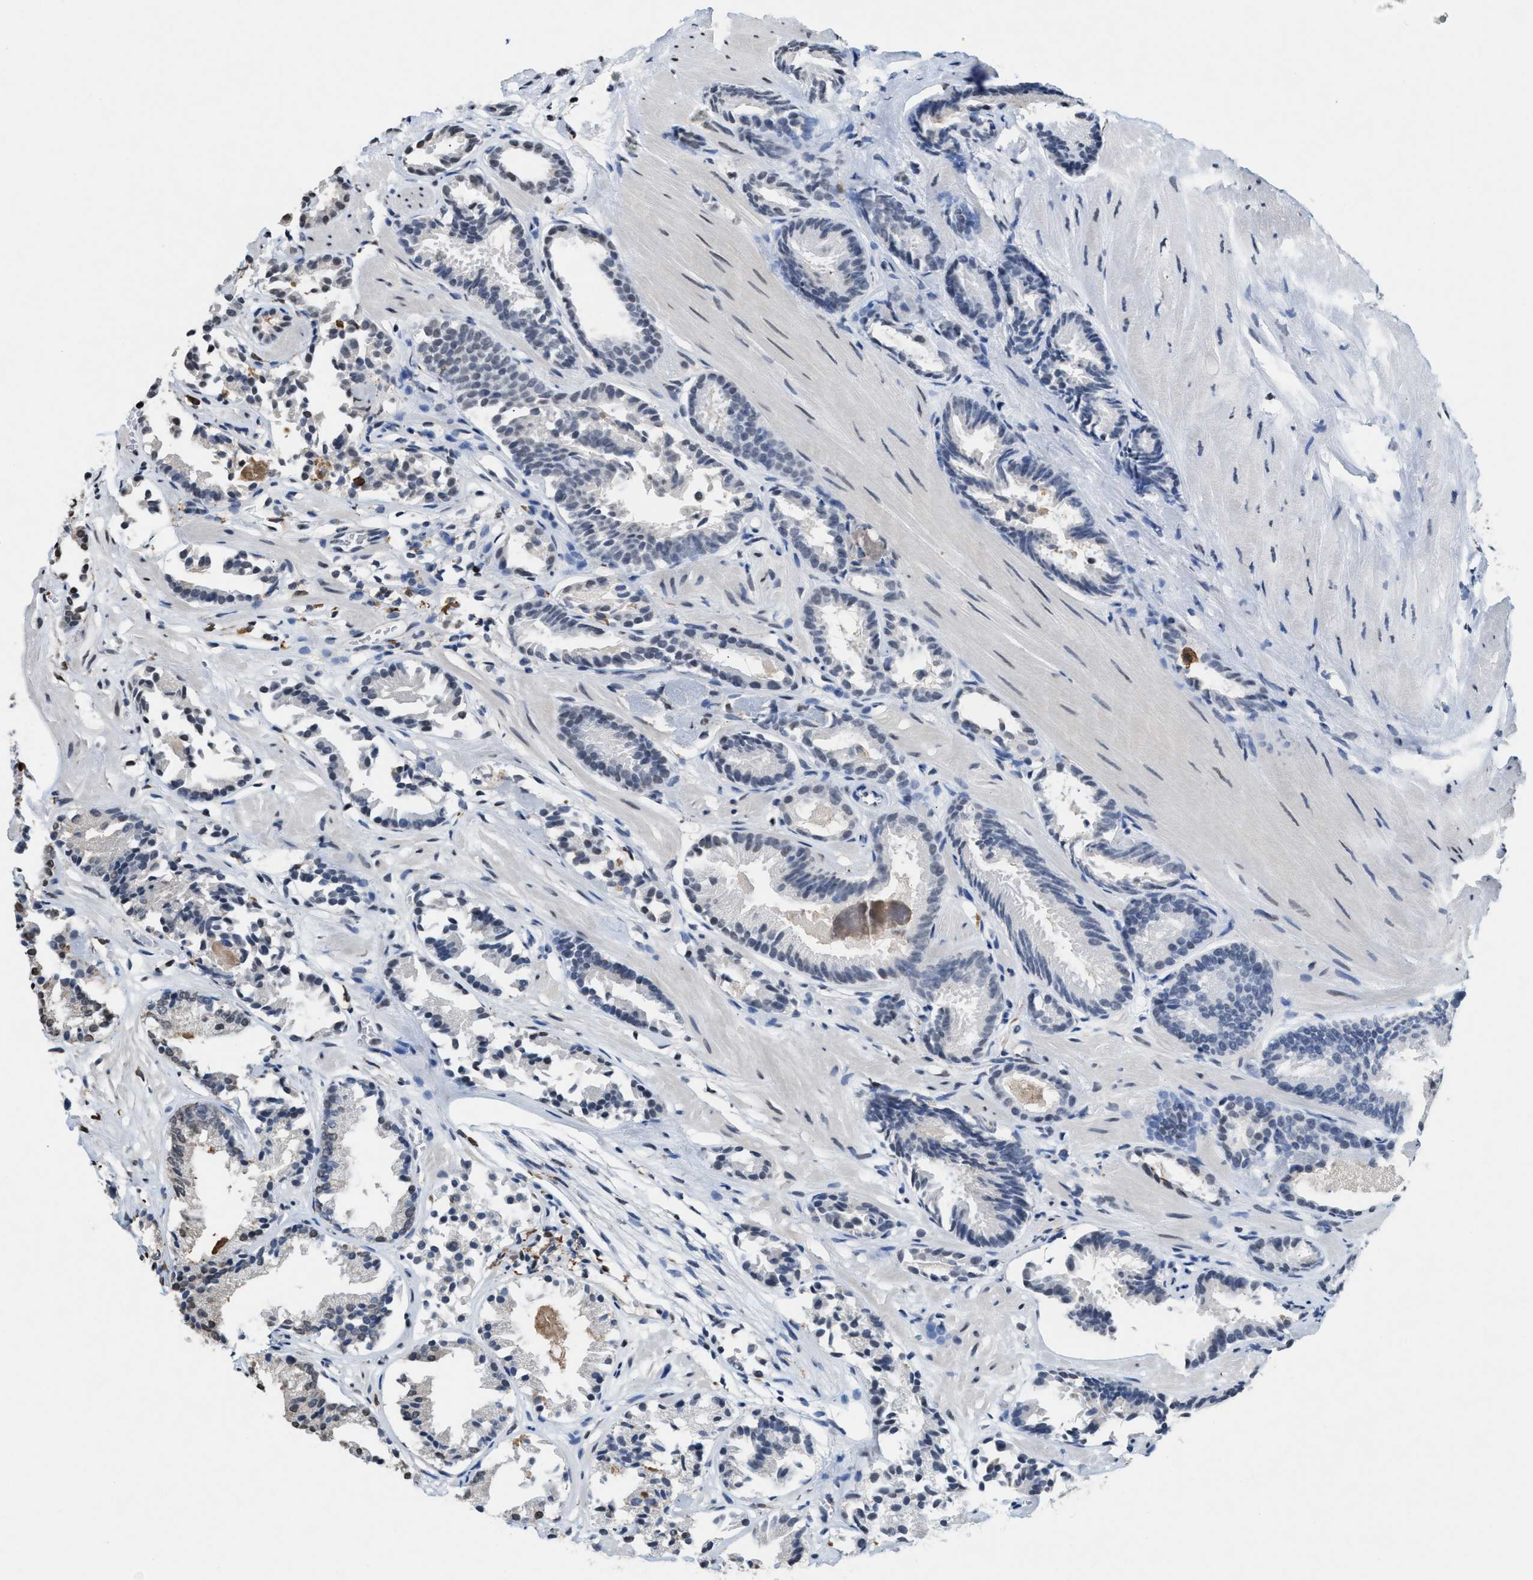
{"staining": {"intensity": "negative", "quantity": "none", "location": "none"}, "tissue": "prostate cancer", "cell_type": "Tumor cells", "image_type": "cancer", "snomed": [{"axis": "morphology", "description": "Adenocarcinoma, Low grade"}, {"axis": "topography", "description": "Prostate"}], "caption": "Tumor cells are negative for brown protein staining in low-grade adenocarcinoma (prostate).", "gene": "NUP88", "patient": {"sex": "male", "age": 51}}